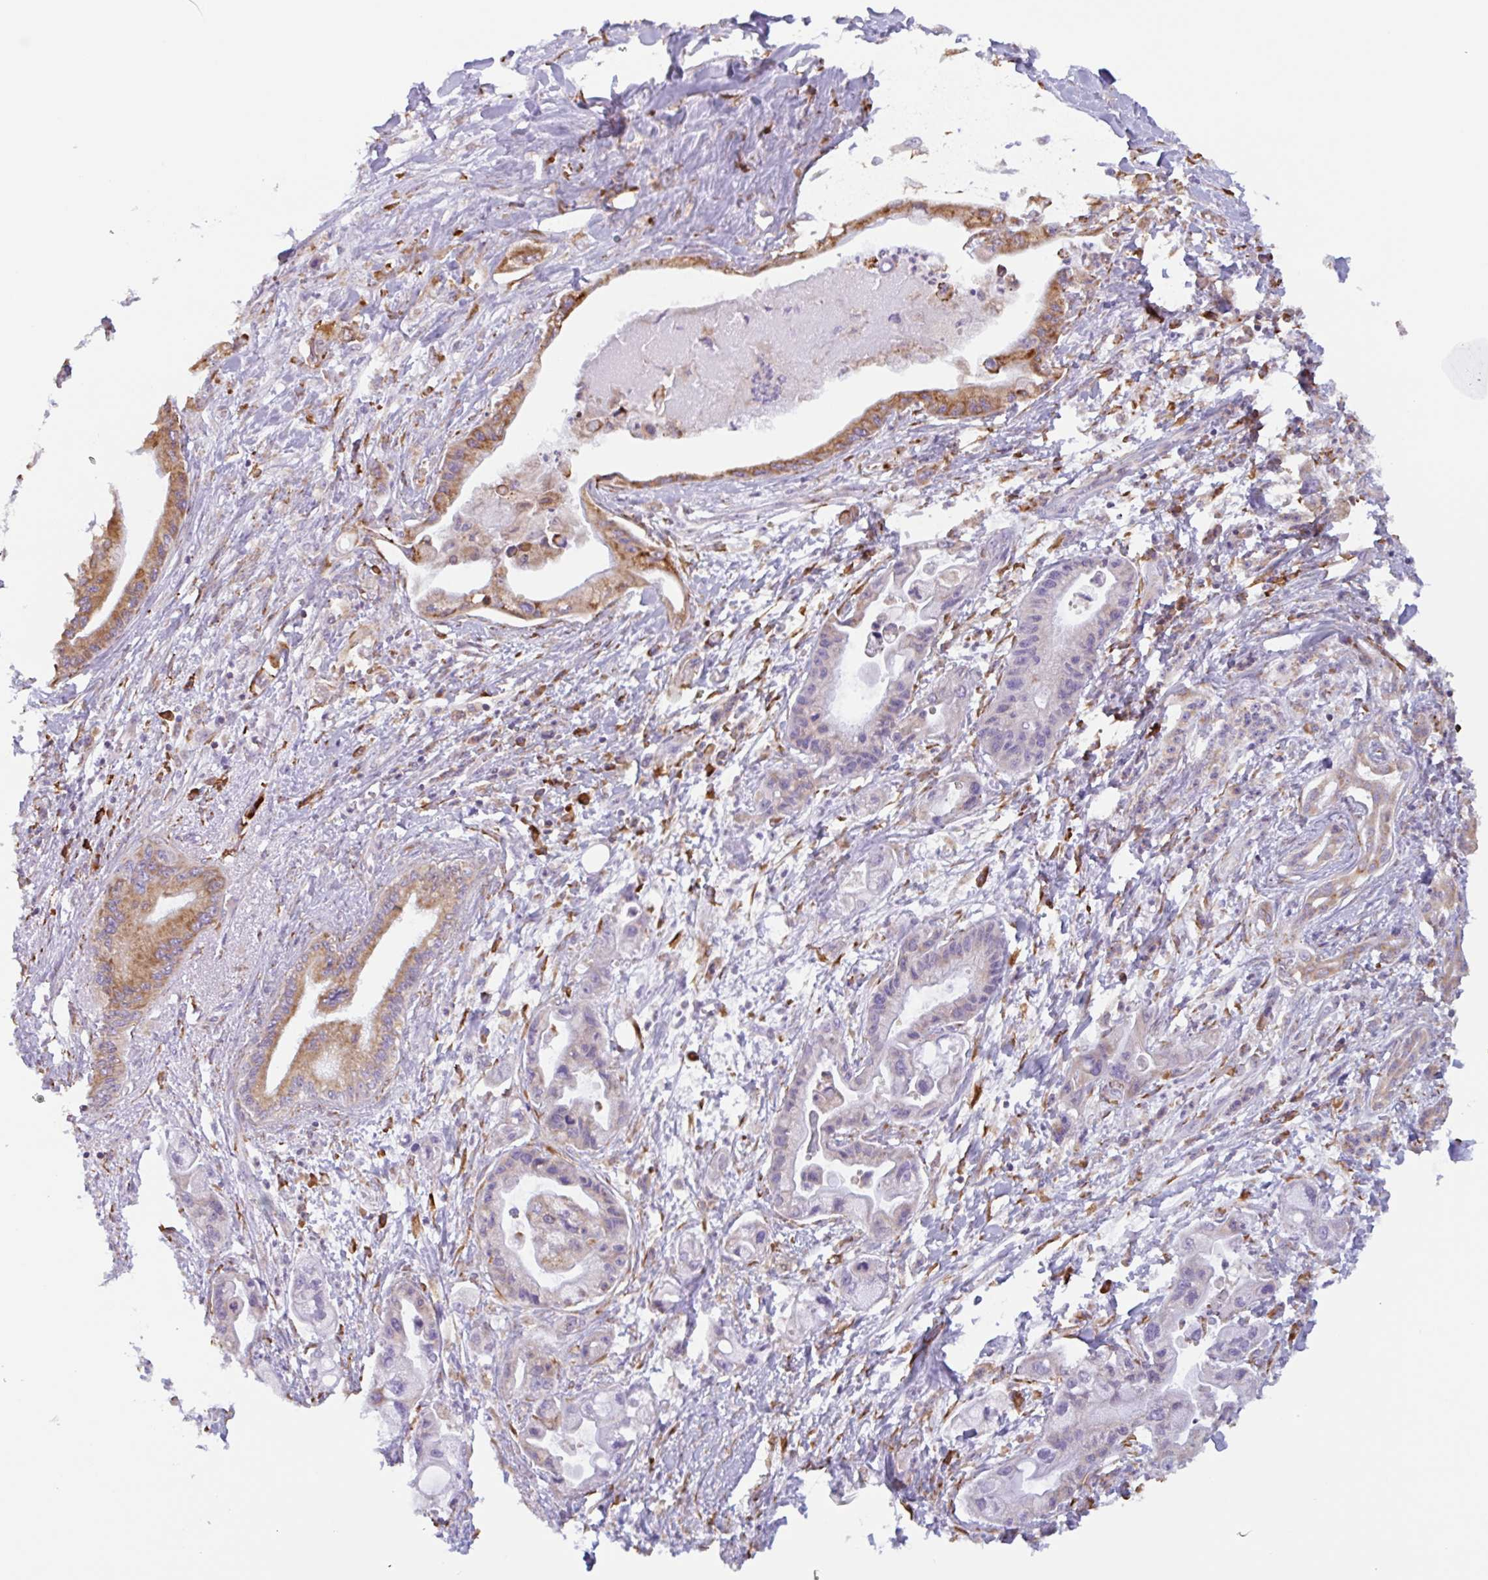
{"staining": {"intensity": "weak", "quantity": "<25%", "location": "cytoplasmic/membranous"}, "tissue": "pancreatic cancer", "cell_type": "Tumor cells", "image_type": "cancer", "snomed": [{"axis": "morphology", "description": "Adenocarcinoma, NOS"}, {"axis": "topography", "description": "Pancreas"}], "caption": "This photomicrograph is of adenocarcinoma (pancreatic) stained with immunohistochemistry (IHC) to label a protein in brown with the nuclei are counter-stained blue. There is no staining in tumor cells.", "gene": "DOK4", "patient": {"sex": "male", "age": 61}}